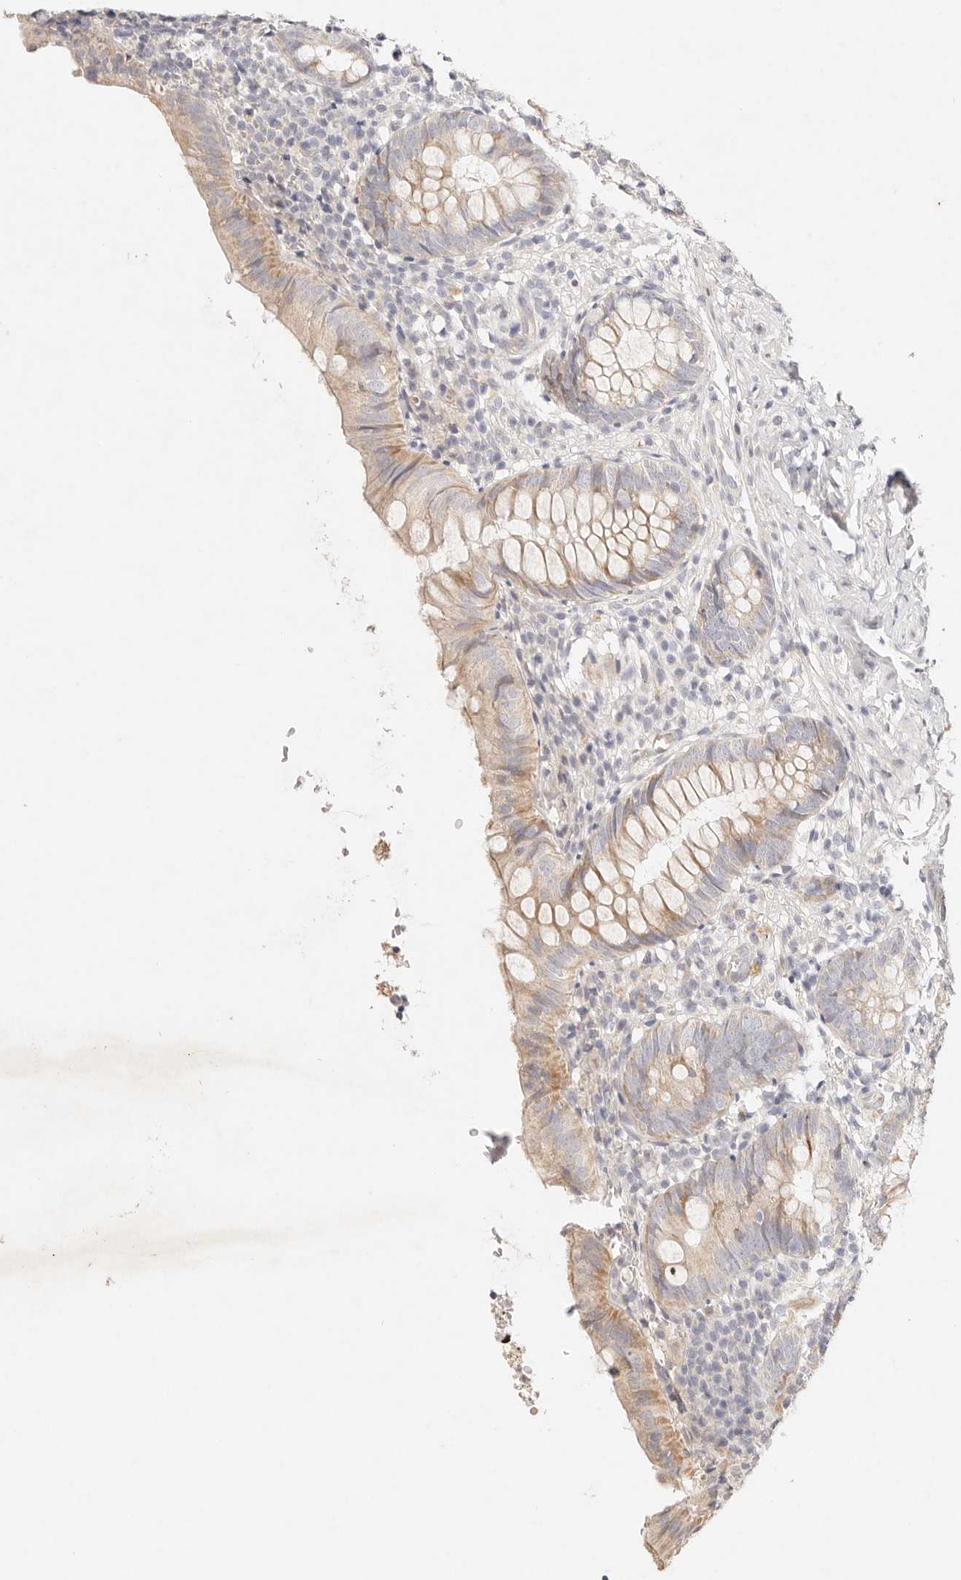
{"staining": {"intensity": "moderate", "quantity": "25%-75%", "location": "cytoplasmic/membranous"}, "tissue": "appendix", "cell_type": "Glandular cells", "image_type": "normal", "snomed": [{"axis": "morphology", "description": "Normal tissue, NOS"}, {"axis": "topography", "description": "Appendix"}], "caption": "A histopathology image showing moderate cytoplasmic/membranous expression in approximately 25%-75% of glandular cells in benign appendix, as visualized by brown immunohistochemical staining.", "gene": "GPR156", "patient": {"sex": "male", "age": 8}}